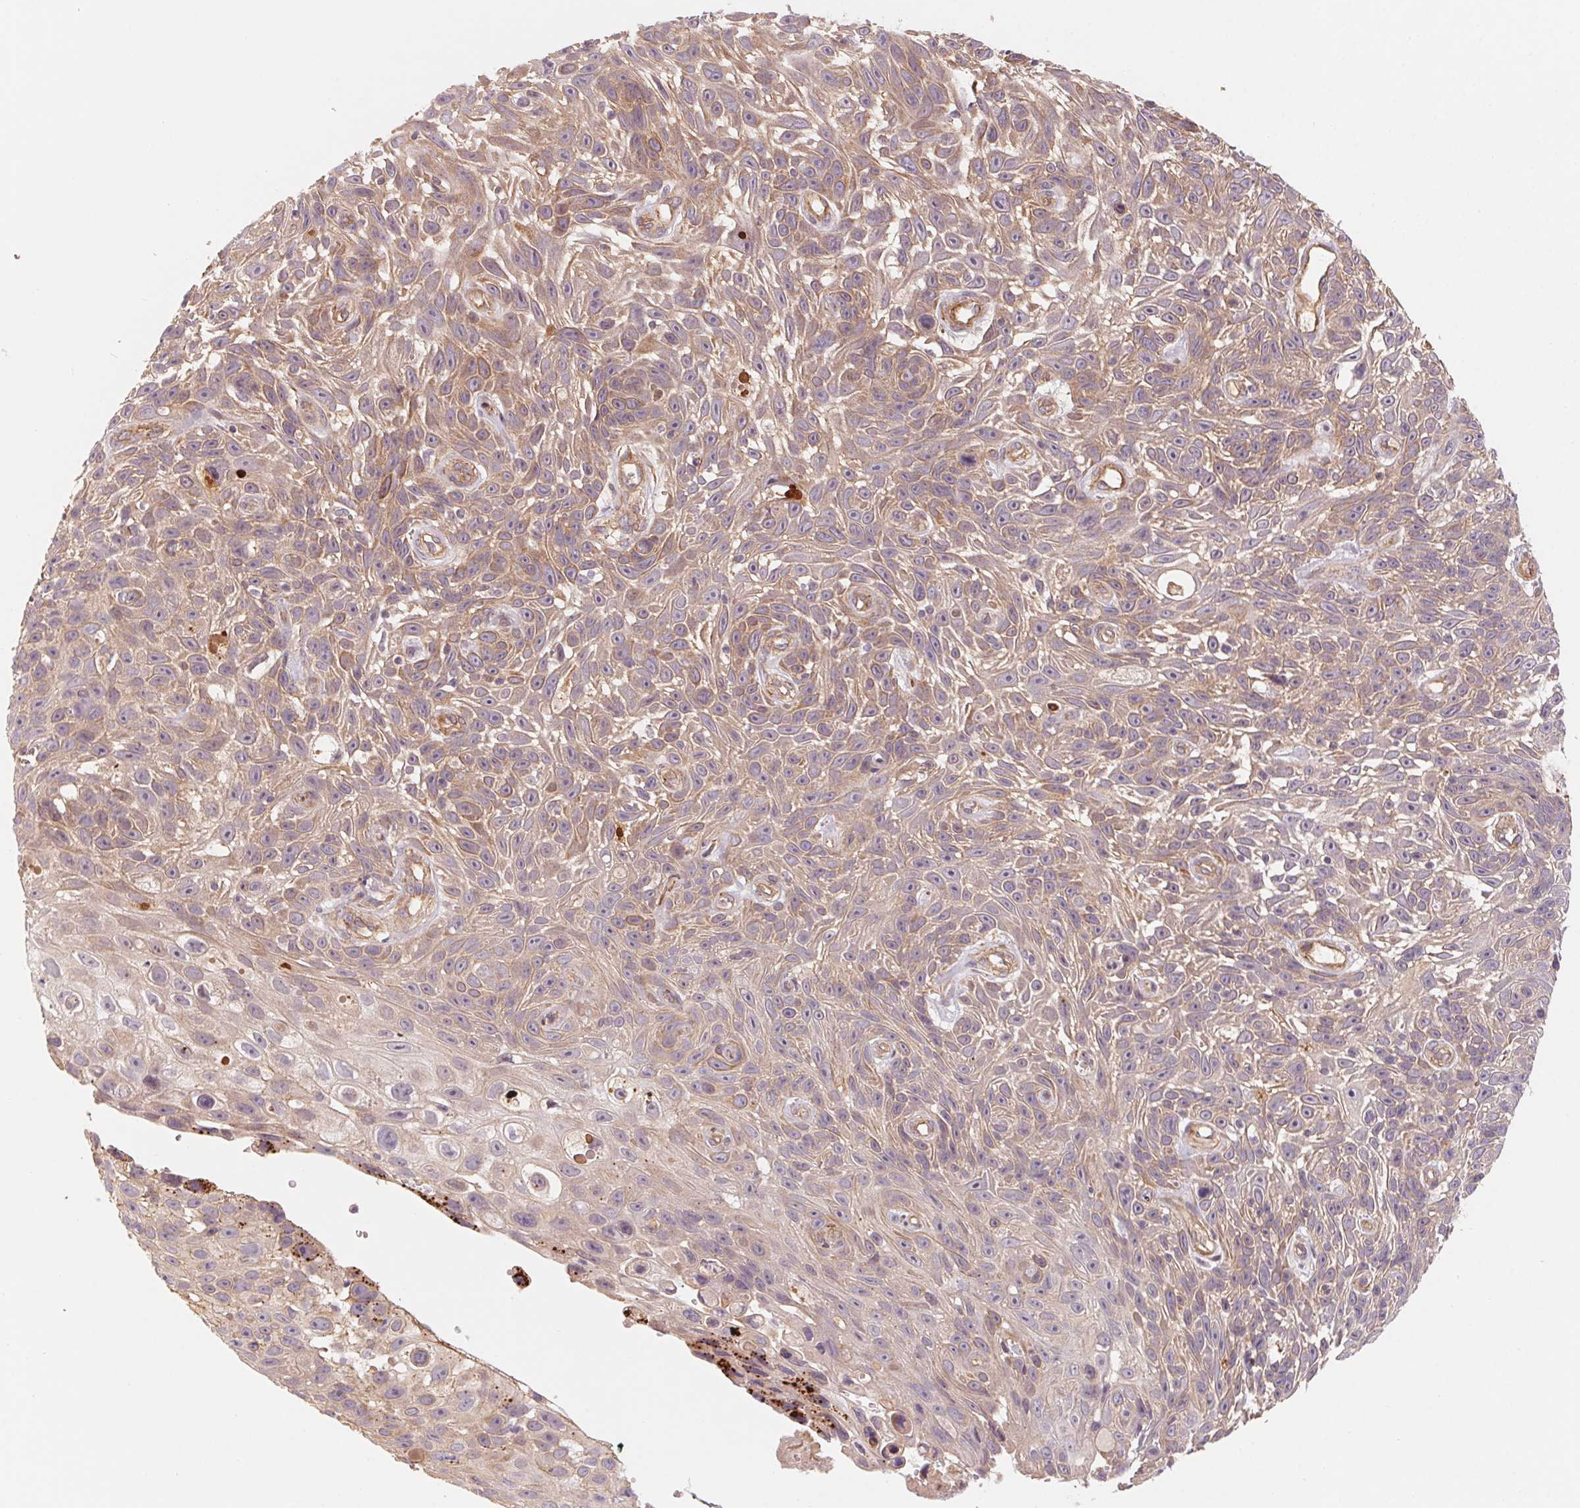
{"staining": {"intensity": "moderate", "quantity": "25%-75%", "location": "cytoplasmic/membranous"}, "tissue": "skin cancer", "cell_type": "Tumor cells", "image_type": "cancer", "snomed": [{"axis": "morphology", "description": "Squamous cell carcinoma, NOS"}, {"axis": "topography", "description": "Skin"}], "caption": "This is a micrograph of immunohistochemistry staining of skin cancer (squamous cell carcinoma), which shows moderate staining in the cytoplasmic/membranous of tumor cells.", "gene": "CCDC112", "patient": {"sex": "male", "age": 82}}